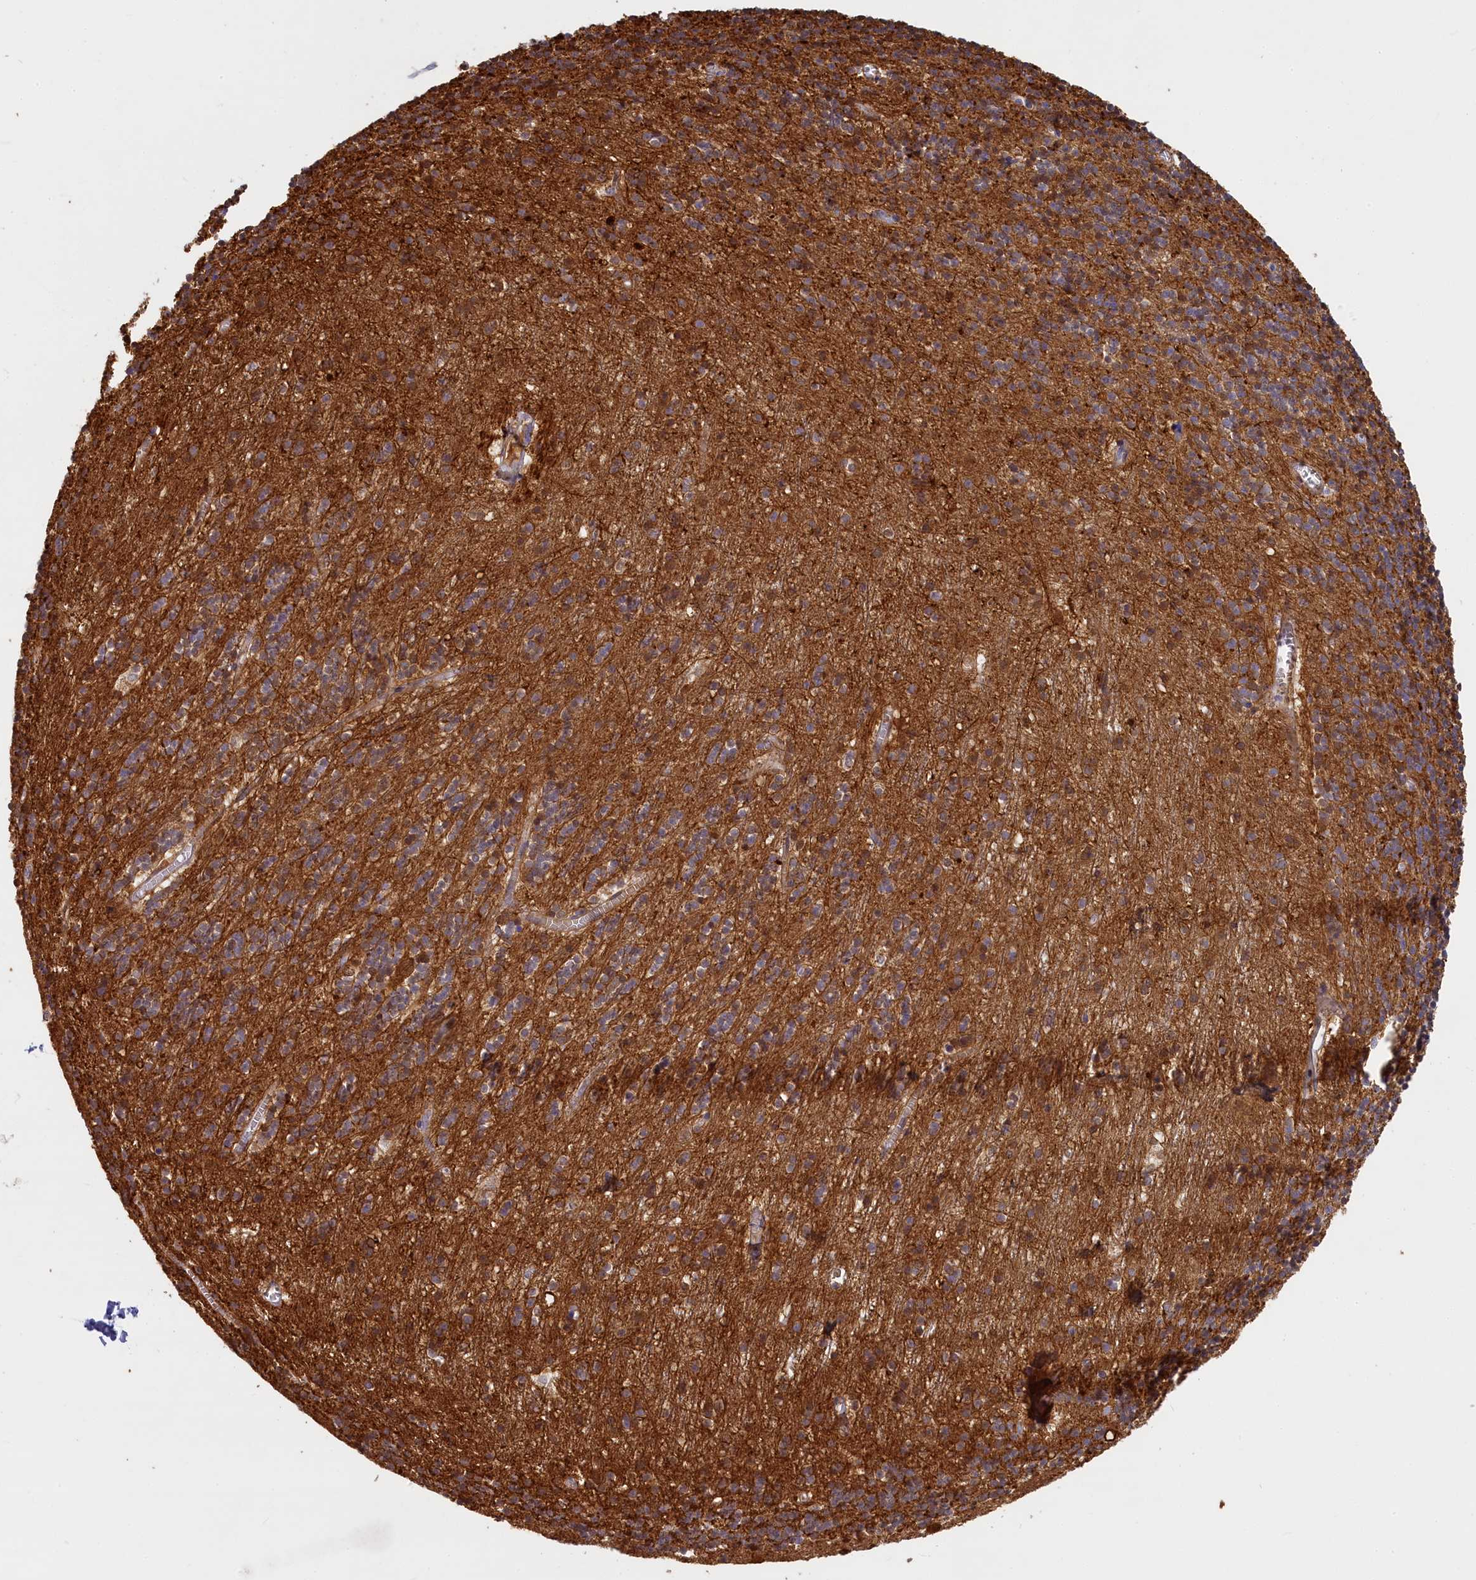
{"staining": {"intensity": "strong", "quantity": "25%-75%", "location": "cytoplasmic/membranous"}, "tissue": "cerebellum", "cell_type": "Cells in granular layer", "image_type": "normal", "snomed": [{"axis": "morphology", "description": "Normal tissue, NOS"}, {"axis": "topography", "description": "Cerebellum"}], "caption": "This micrograph demonstrates IHC staining of benign human cerebellum, with high strong cytoplasmic/membranous staining in about 25%-75% of cells in granular layer.", "gene": "UCHL3", "patient": {"sex": "male", "age": 54}}